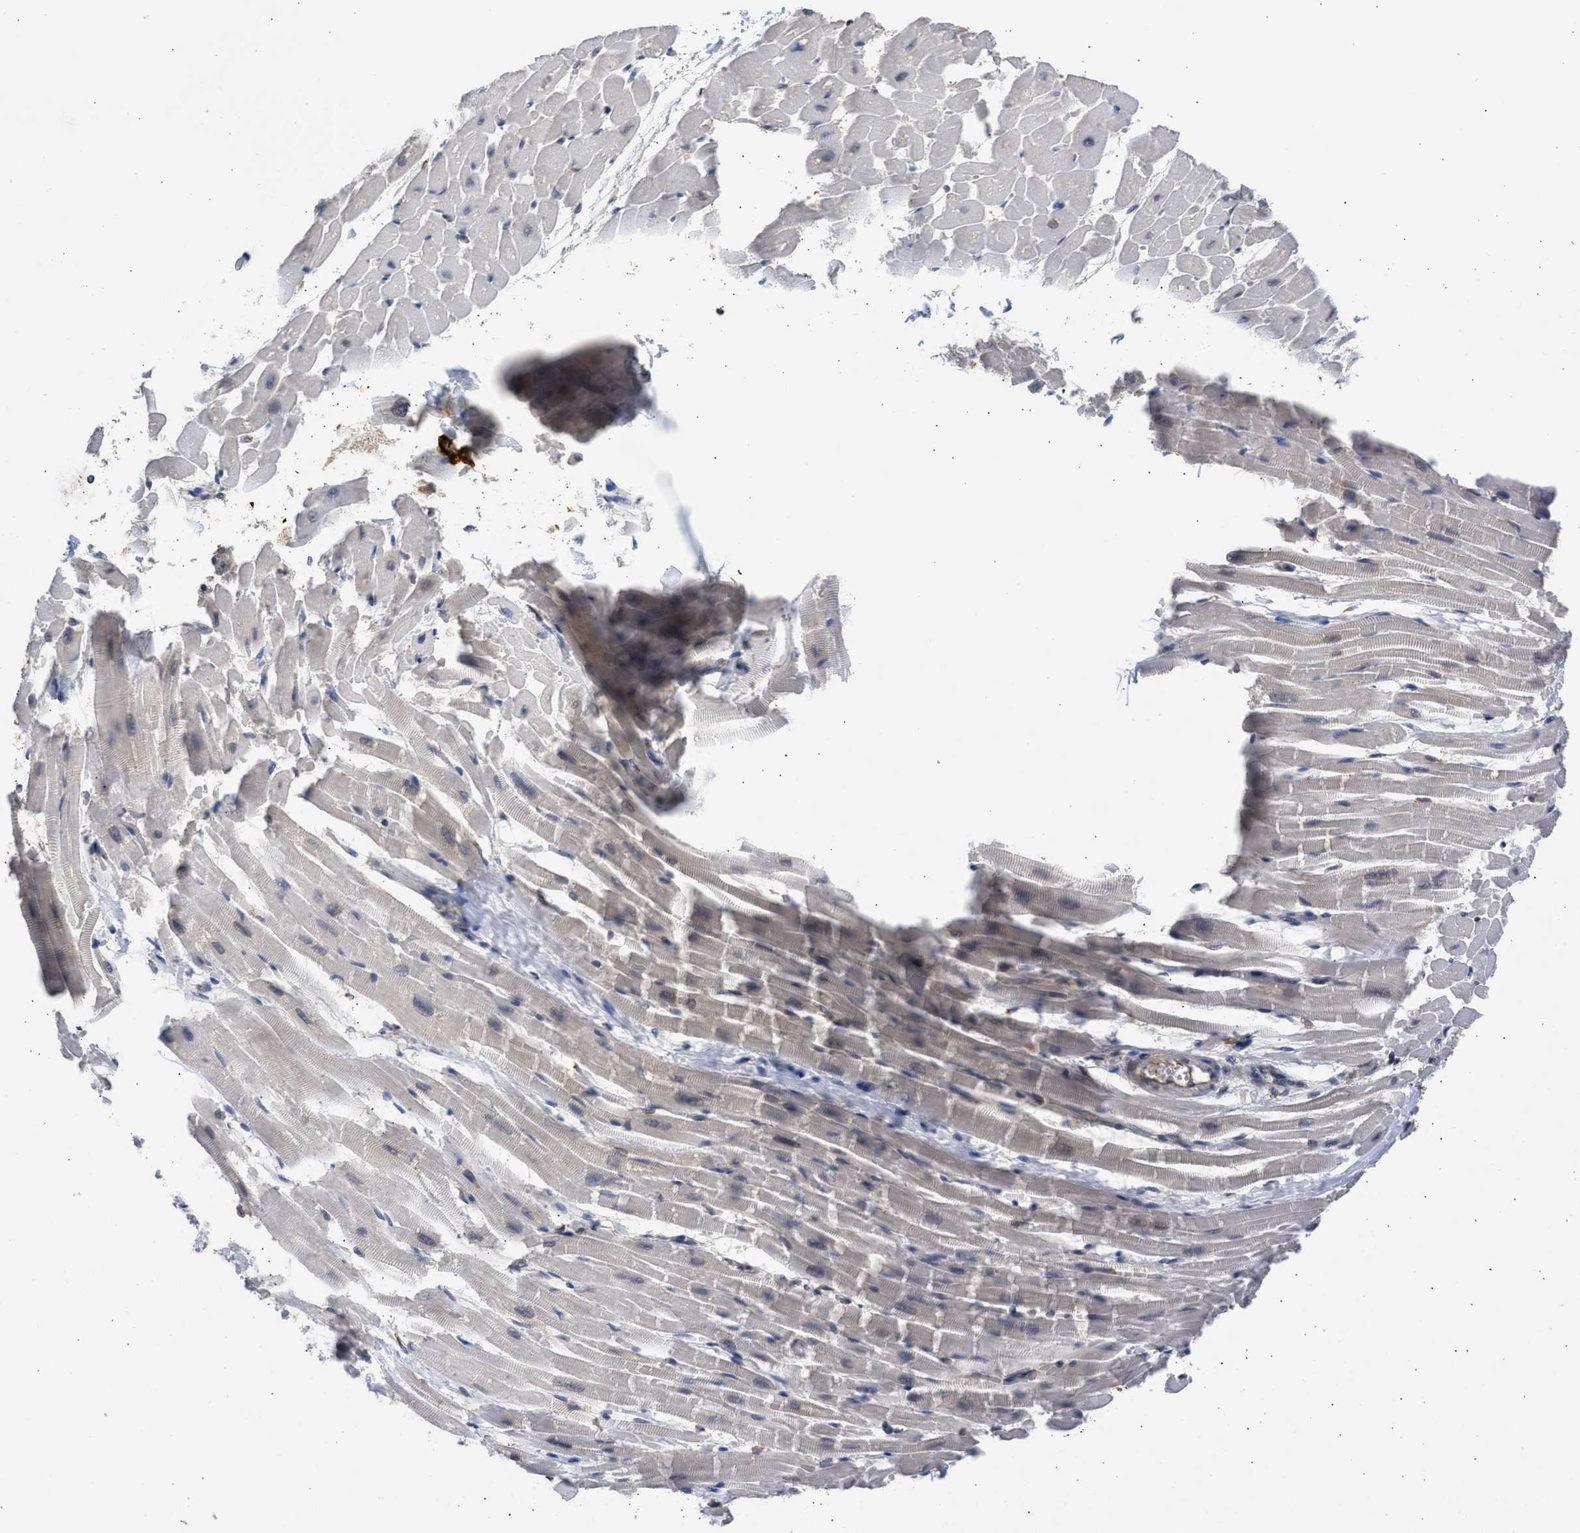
{"staining": {"intensity": "negative", "quantity": "none", "location": "none"}, "tissue": "heart muscle", "cell_type": "Cardiomyocytes", "image_type": "normal", "snomed": [{"axis": "morphology", "description": "Normal tissue, NOS"}, {"axis": "topography", "description": "Heart"}], "caption": "Immunohistochemistry micrograph of unremarkable heart muscle: heart muscle stained with DAB (3,3'-diaminobenzidine) displays no significant protein expression in cardiomyocytes. (Stains: DAB (3,3'-diaminobenzidine) immunohistochemistry with hematoxylin counter stain, Microscopy: brightfield microscopy at high magnification).", "gene": "DNAJC1", "patient": {"sex": "male", "age": 45}}